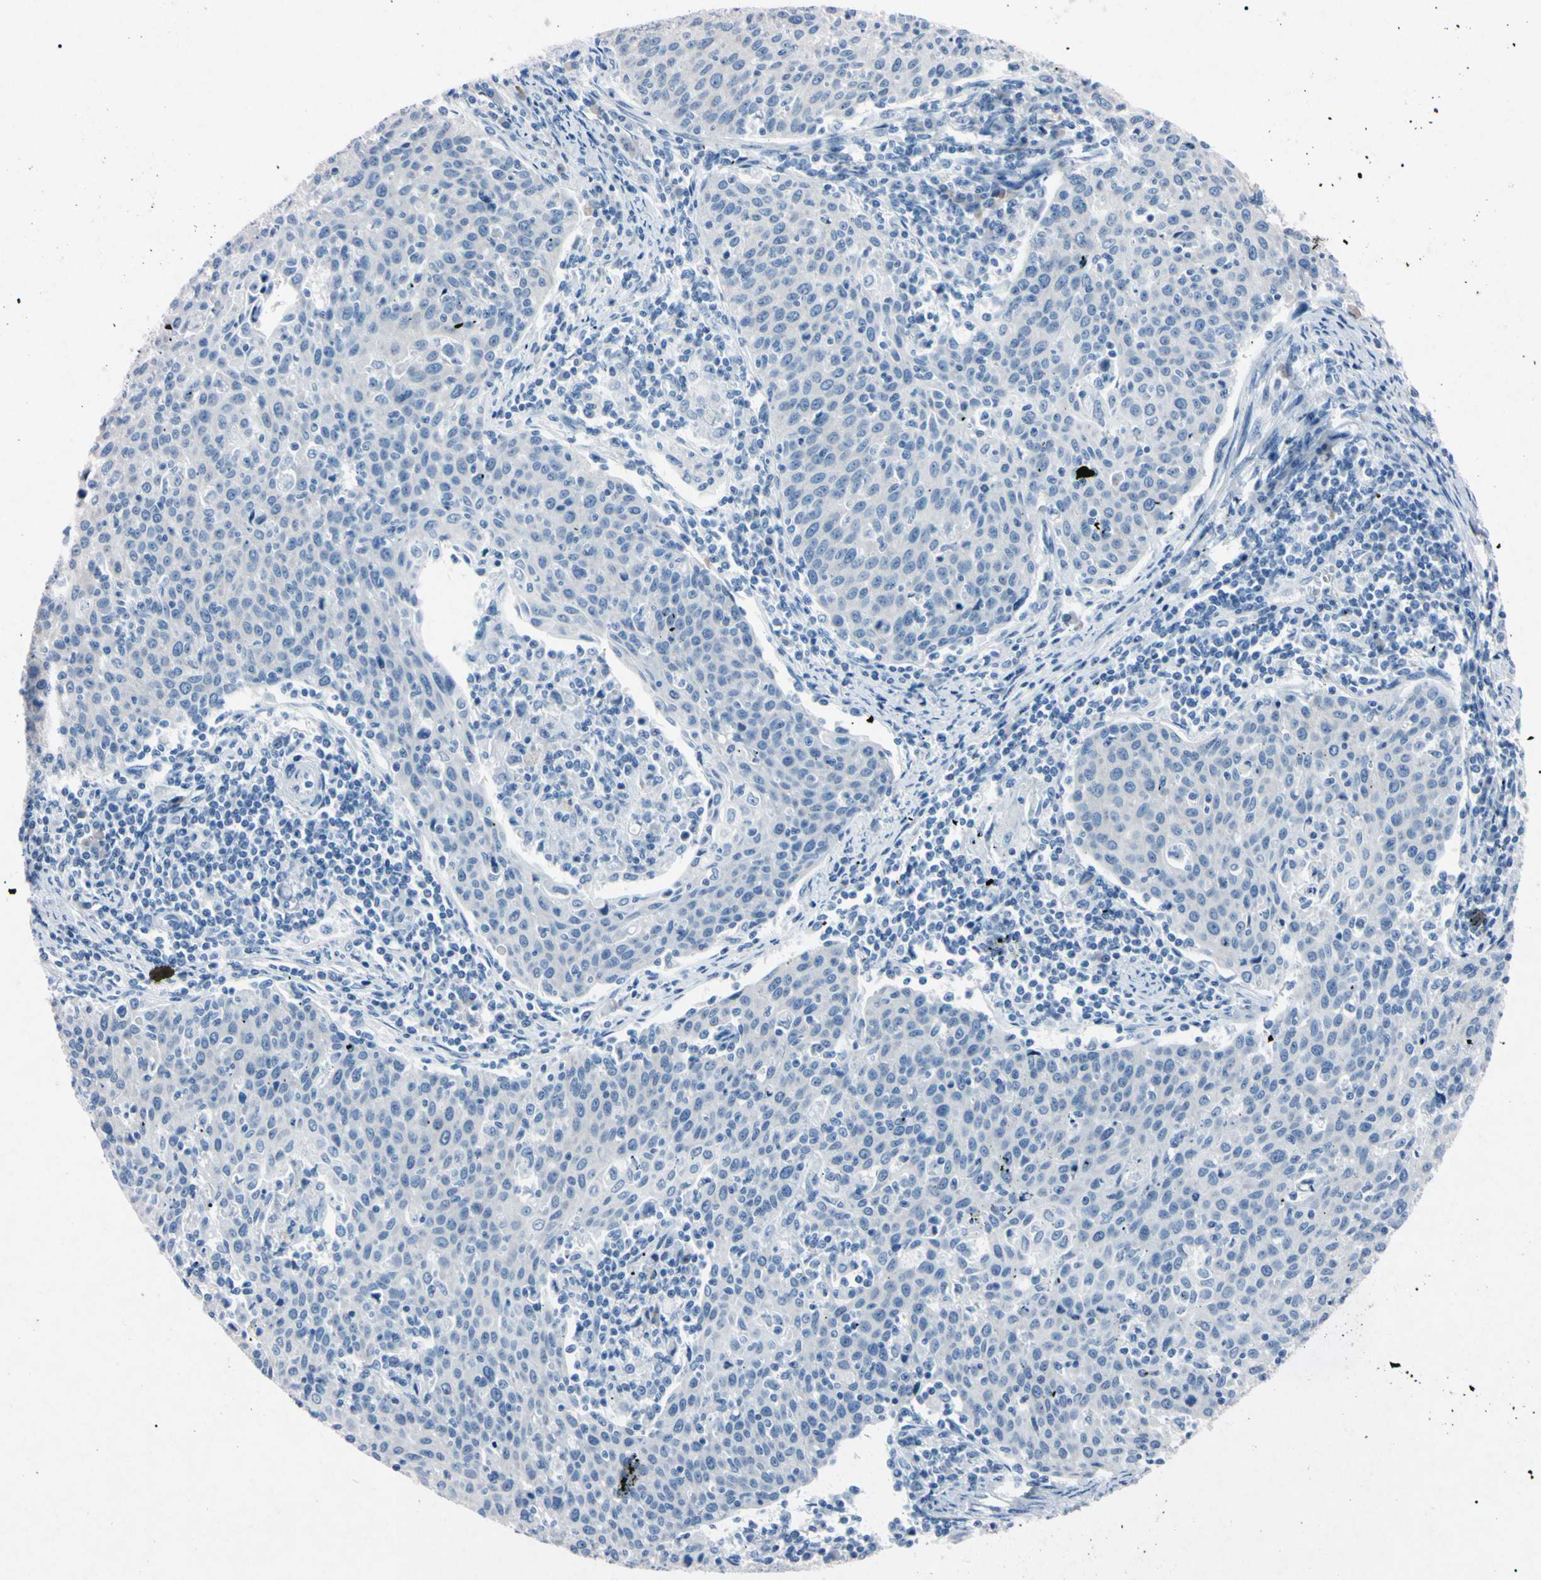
{"staining": {"intensity": "negative", "quantity": "none", "location": "none"}, "tissue": "cervical cancer", "cell_type": "Tumor cells", "image_type": "cancer", "snomed": [{"axis": "morphology", "description": "Squamous cell carcinoma, NOS"}, {"axis": "topography", "description": "Cervix"}], "caption": "Human cervical squamous cell carcinoma stained for a protein using immunohistochemistry (IHC) reveals no positivity in tumor cells.", "gene": "ELN", "patient": {"sex": "female", "age": 38}}